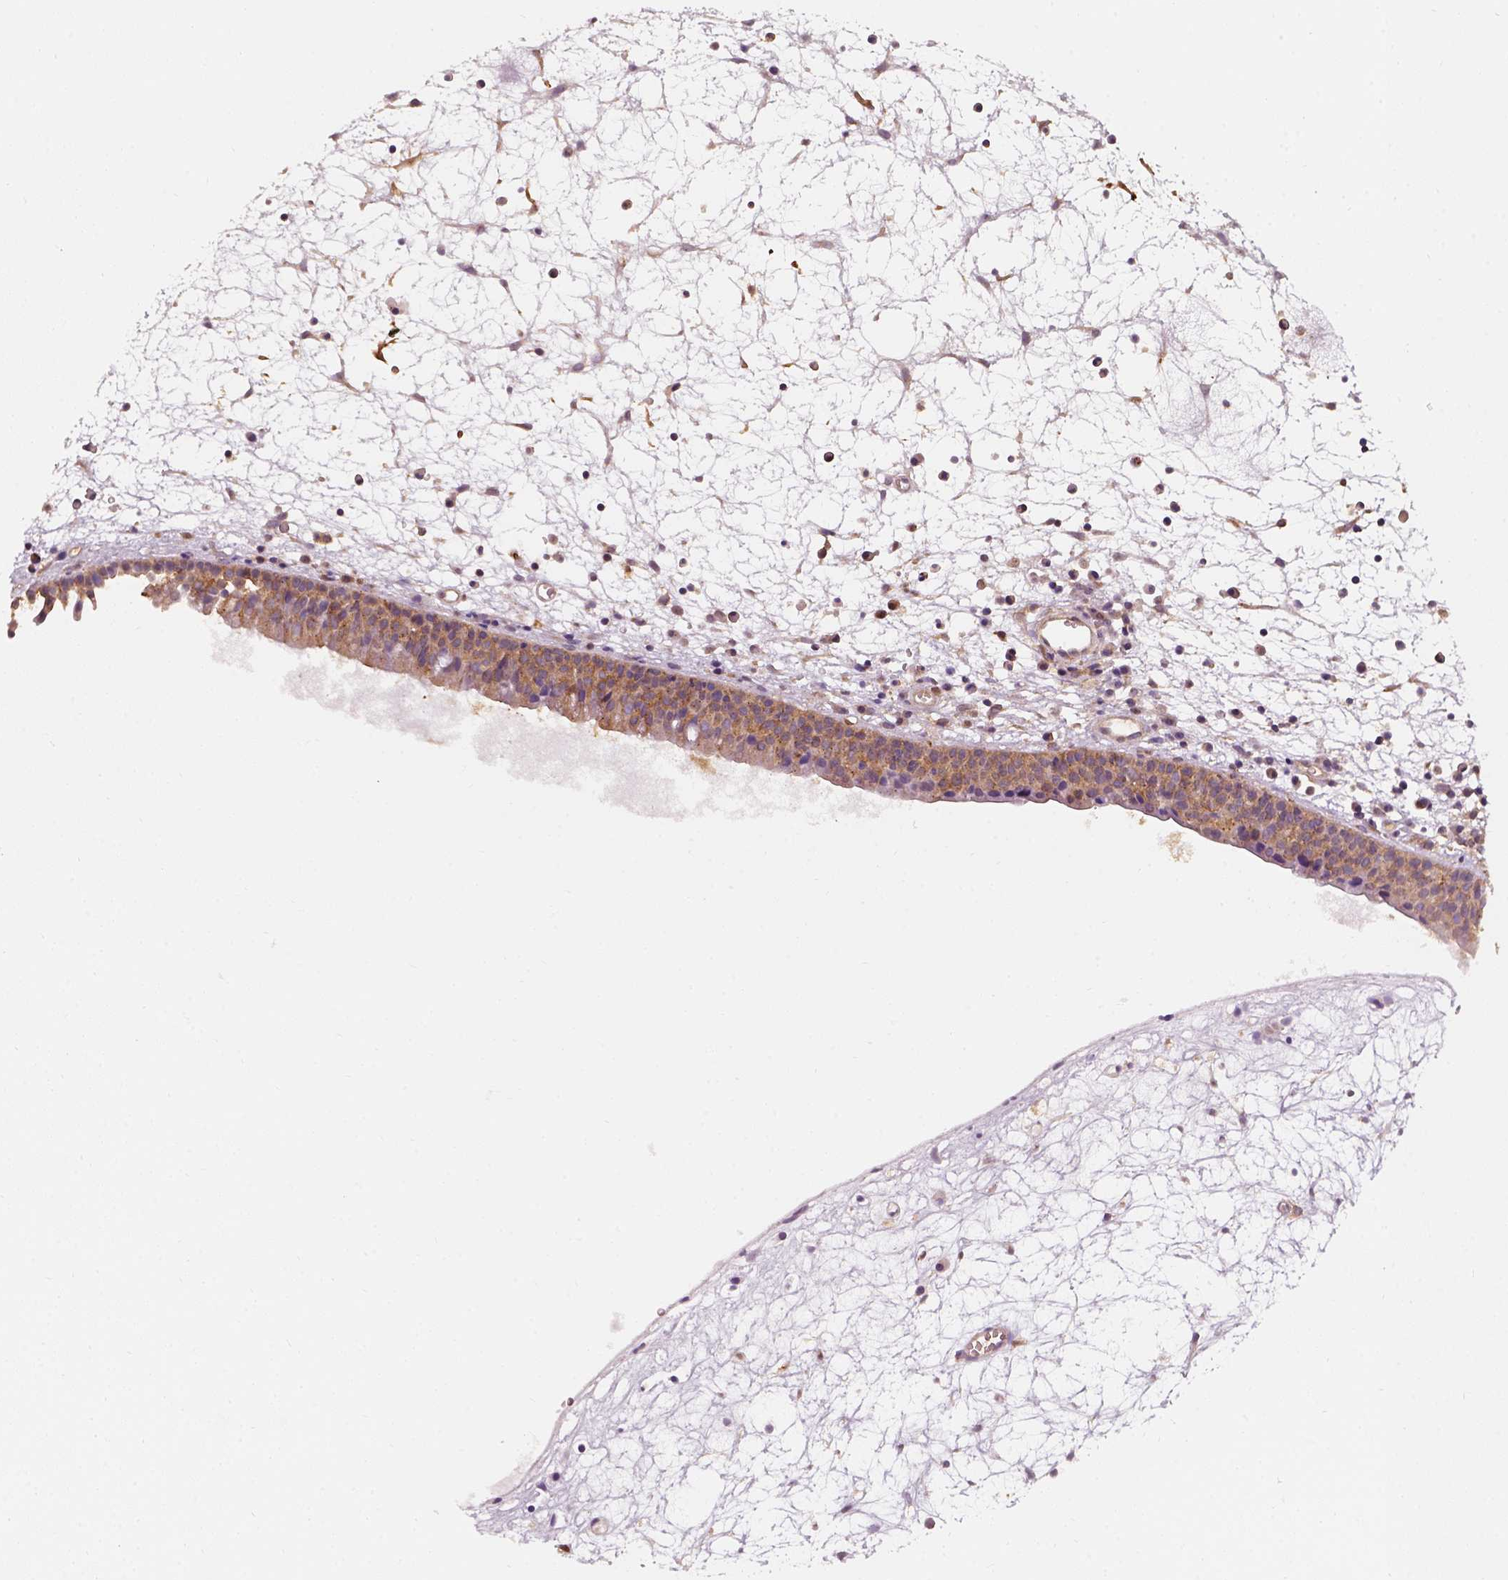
{"staining": {"intensity": "weak", "quantity": ">75%", "location": "cytoplasmic/membranous"}, "tissue": "nasopharynx", "cell_type": "Respiratory epithelial cells", "image_type": "normal", "snomed": [{"axis": "morphology", "description": "Normal tissue, NOS"}, {"axis": "topography", "description": "Nasopharynx"}], "caption": "This is a micrograph of IHC staining of normal nasopharynx, which shows weak positivity in the cytoplasmic/membranous of respiratory epithelial cells.", "gene": "SQSTM1", "patient": {"sex": "male", "age": 61}}